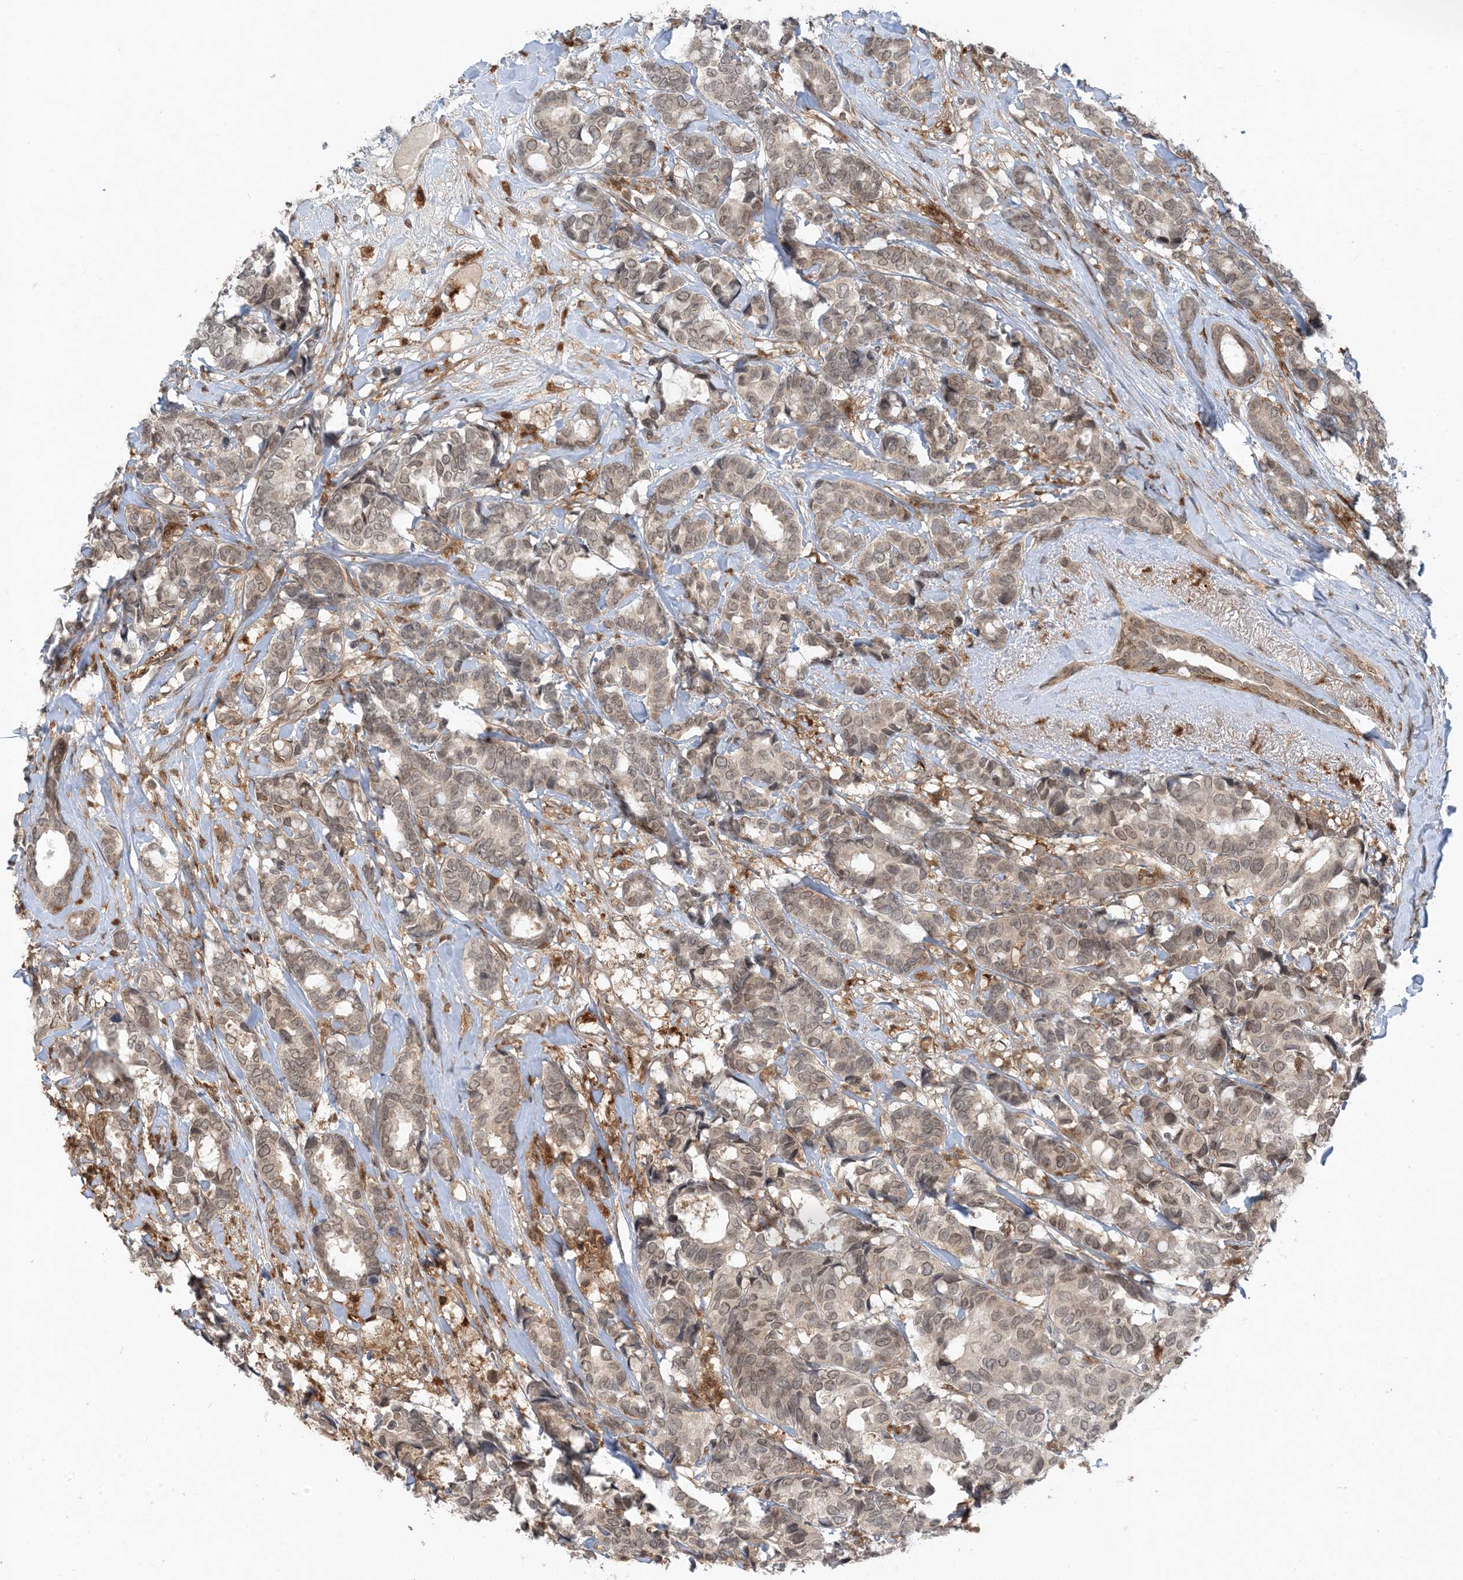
{"staining": {"intensity": "weak", "quantity": ">75%", "location": "cytoplasmic/membranous,nuclear"}, "tissue": "breast cancer", "cell_type": "Tumor cells", "image_type": "cancer", "snomed": [{"axis": "morphology", "description": "Duct carcinoma"}, {"axis": "topography", "description": "Breast"}], "caption": "Protein staining demonstrates weak cytoplasmic/membranous and nuclear expression in about >75% of tumor cells in breast invasive ductal carcinoma. The protein is shown in brown color, while the nuclei are stained blue.", "gene": "NAGK", "patient": {"sex": "female", "age": 87}}